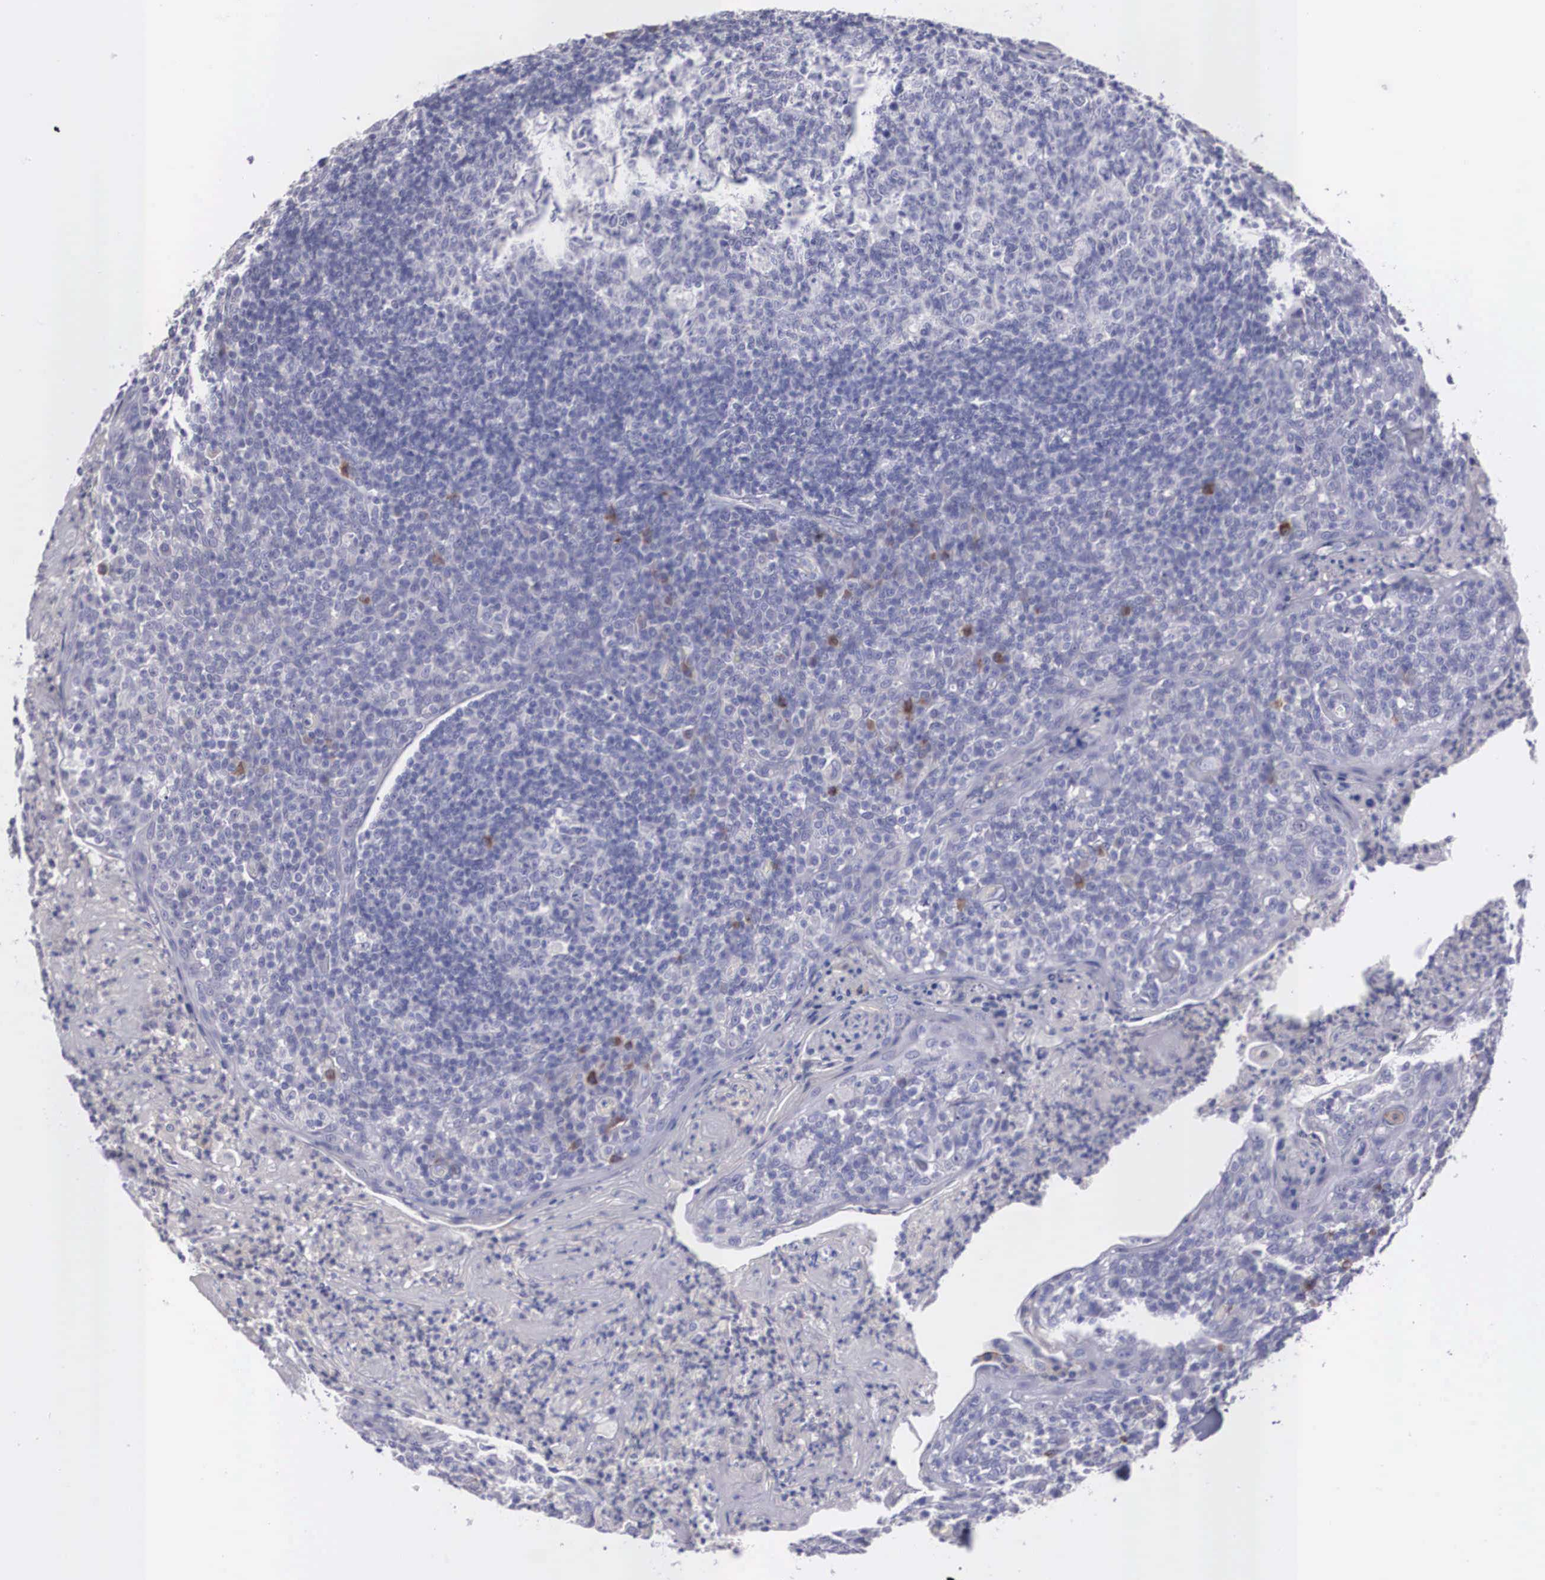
{"staining": {"intensity": "negative", "quantity": "none", "location": "none"}, "tissue": "tonsil", "cell_type": "Germinal center cells", "image_type": "normal", "snomed": [{"axis": "morphology", "description": "Normal tissue, NOS"}, {"axis": "topography", "description": "Tonsil"}], "caption": "Tonsil stained for a protein using immunohistochemistry (IHC) exhibits no positivity germinal center cells.", "gene": "REPS2", "patient": {"sex": "male", "age": 6}}